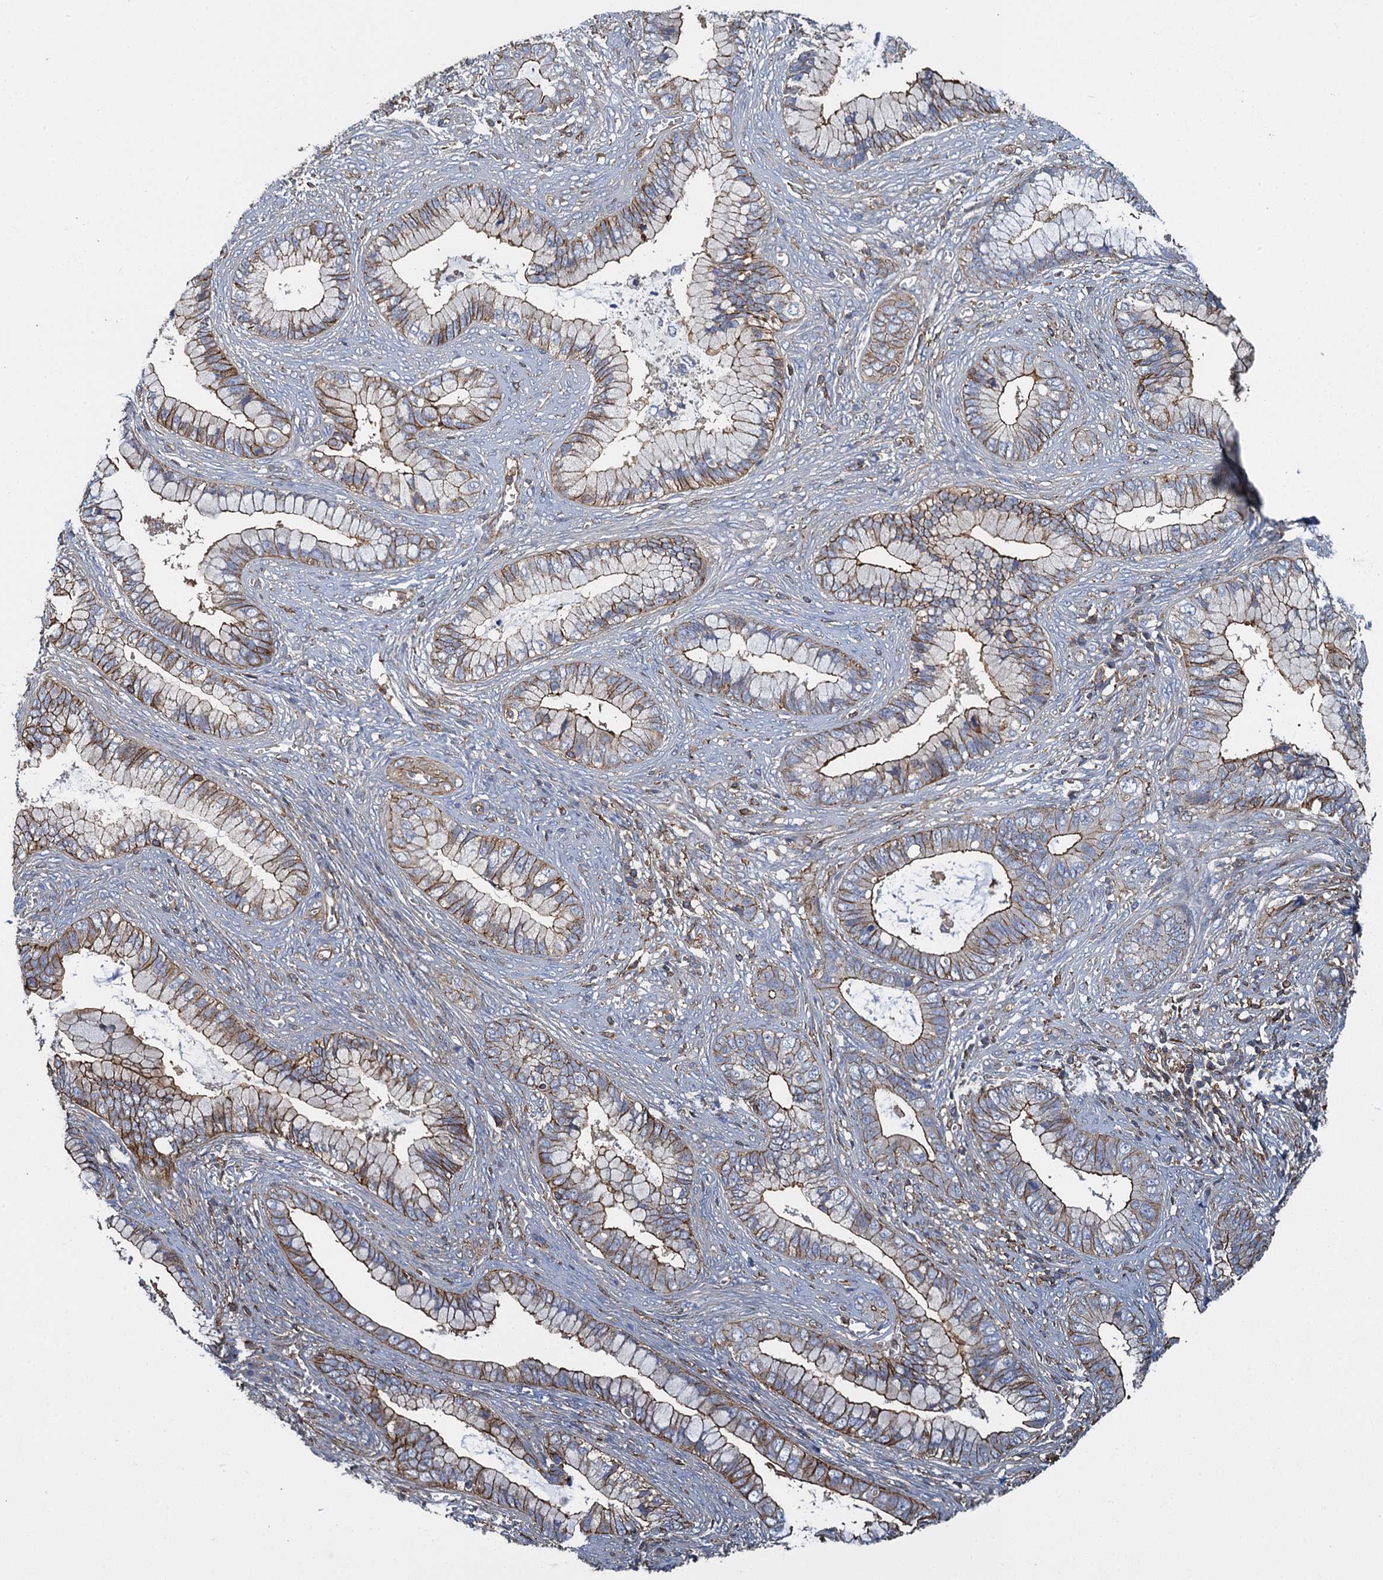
{"staining": {"intensity": "moderate", "quantity": "25%-75%", "location": "cytoplasmic/membranous"}, "tissue": "cervical cancer", "cell_type": "Tumor cells", "image_type": "cancer", "snomed": [{"axis": "morphology", "description": "Adenocarcinoma, NOS"}, {"axis": "topography", "description": "Cervix"}], "caption": "Immunohistochemistry (IHC) staining of adenocarcinoma (cervical), which exhibits medium levels of moderate cytoplasmic/membranous expression in approximately 25%-75% of tumor cells indicating moderate cytoplasmic/membranous protein staining. The staining was performed using DAB (brown) for protein detection and nuclei were counterstained in hematoxylin (blue).", "gene": "PROSER2", "patient": {"sex": "female", "age": 44}}